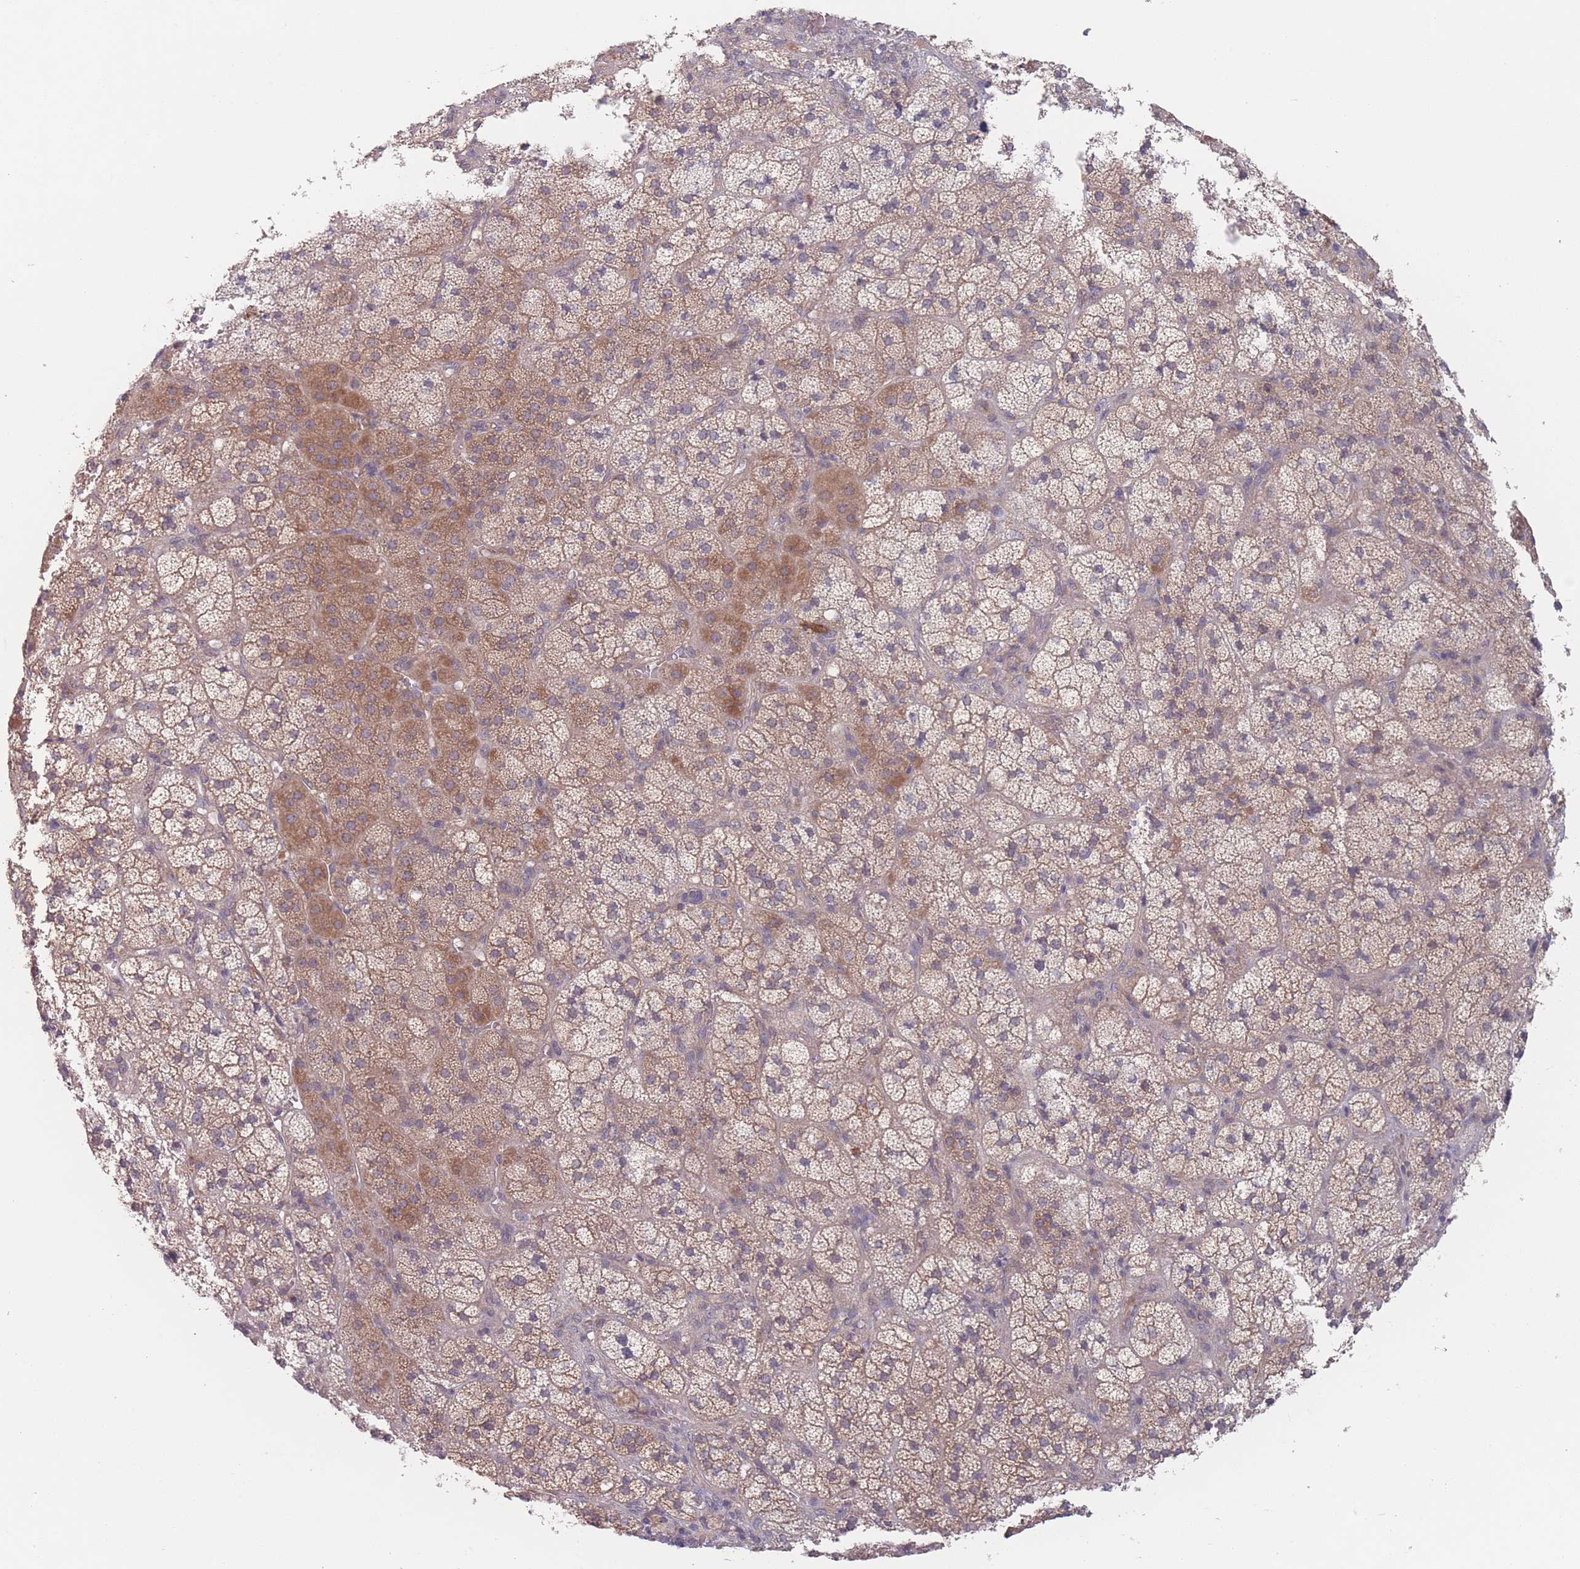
{"staining": {"intensity": "moderate", "quantity": ">75%", "location": "cytoplasmic/membranous"}, "tissue": "adrenal gland", "cell_type": "Glandular cells", "image_type": "normal", "snomed": [{"axis": "morphology", "description": "Normal tissue, NOS"}, {"axis": "topography", "description": "Adrenal gland"}], "caption": "Protein staining by immunohistochemistry (IHC) displays moderate cytoplasmic/membranous positivity in about >75% of glandular cells in normal adrenal gland.", "gene": "PPM1A", "patient": {"sex": "female", "age": 44}}